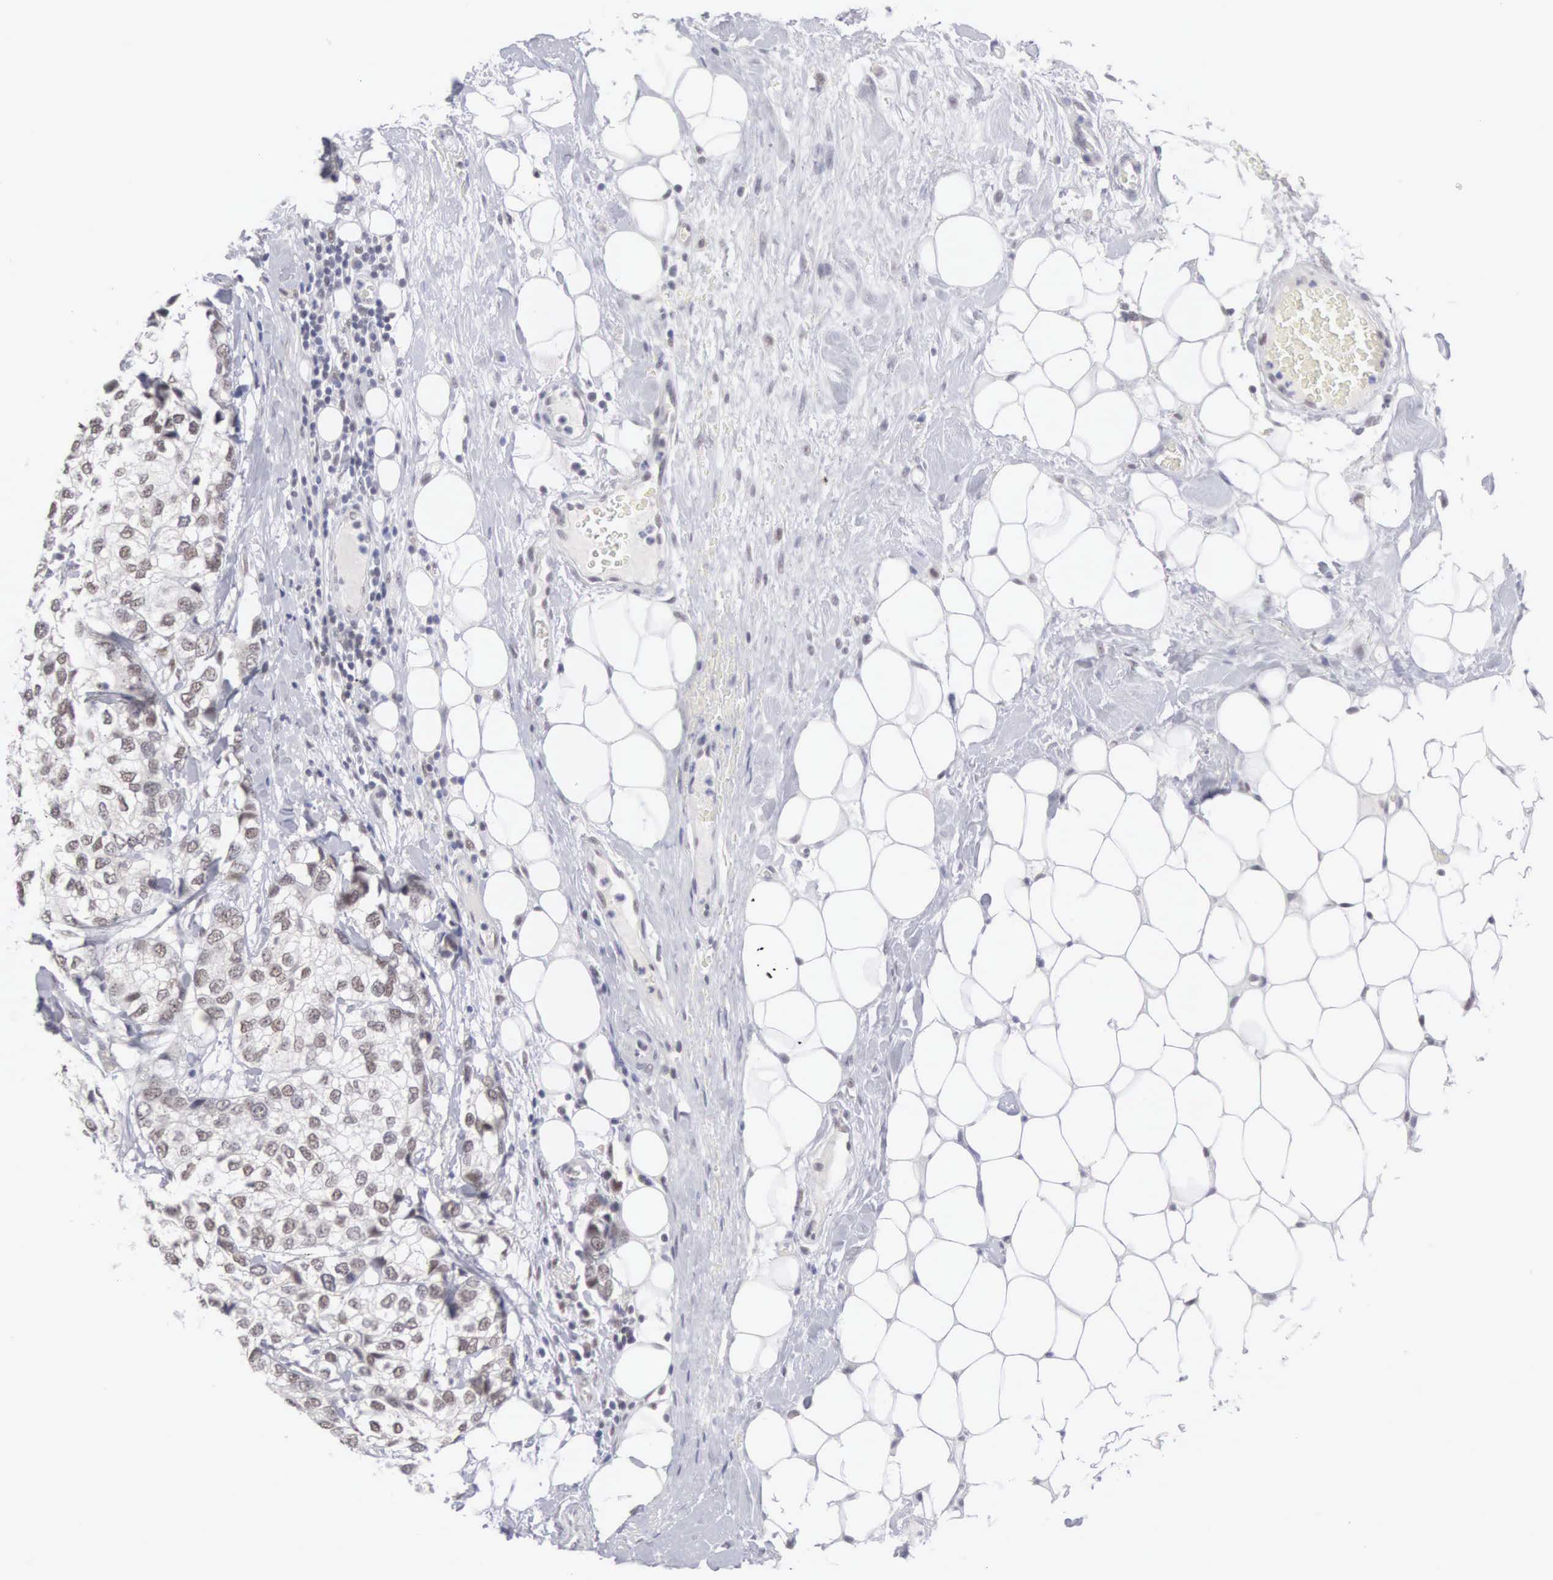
{"staining": {"intensity": "weak", "quantity": "25%-75%", "location": "nuclear"}, "tissue": "breast cancer", "cell_type": "Tumor cells", "image_type": "cancer", "snomed": [{"axis": "morphology", "description": "Duct carcinoma"}, {"axis": "topography", "description": "Breast"}], "caption": "Immunohistochemical staining of human breast cancer exhibits low levels of weak nuclear protein staining in about 25%-75% of tumor cells.", "gene": "MNAT1", "patient": {"sex": "female", "age": 68}}